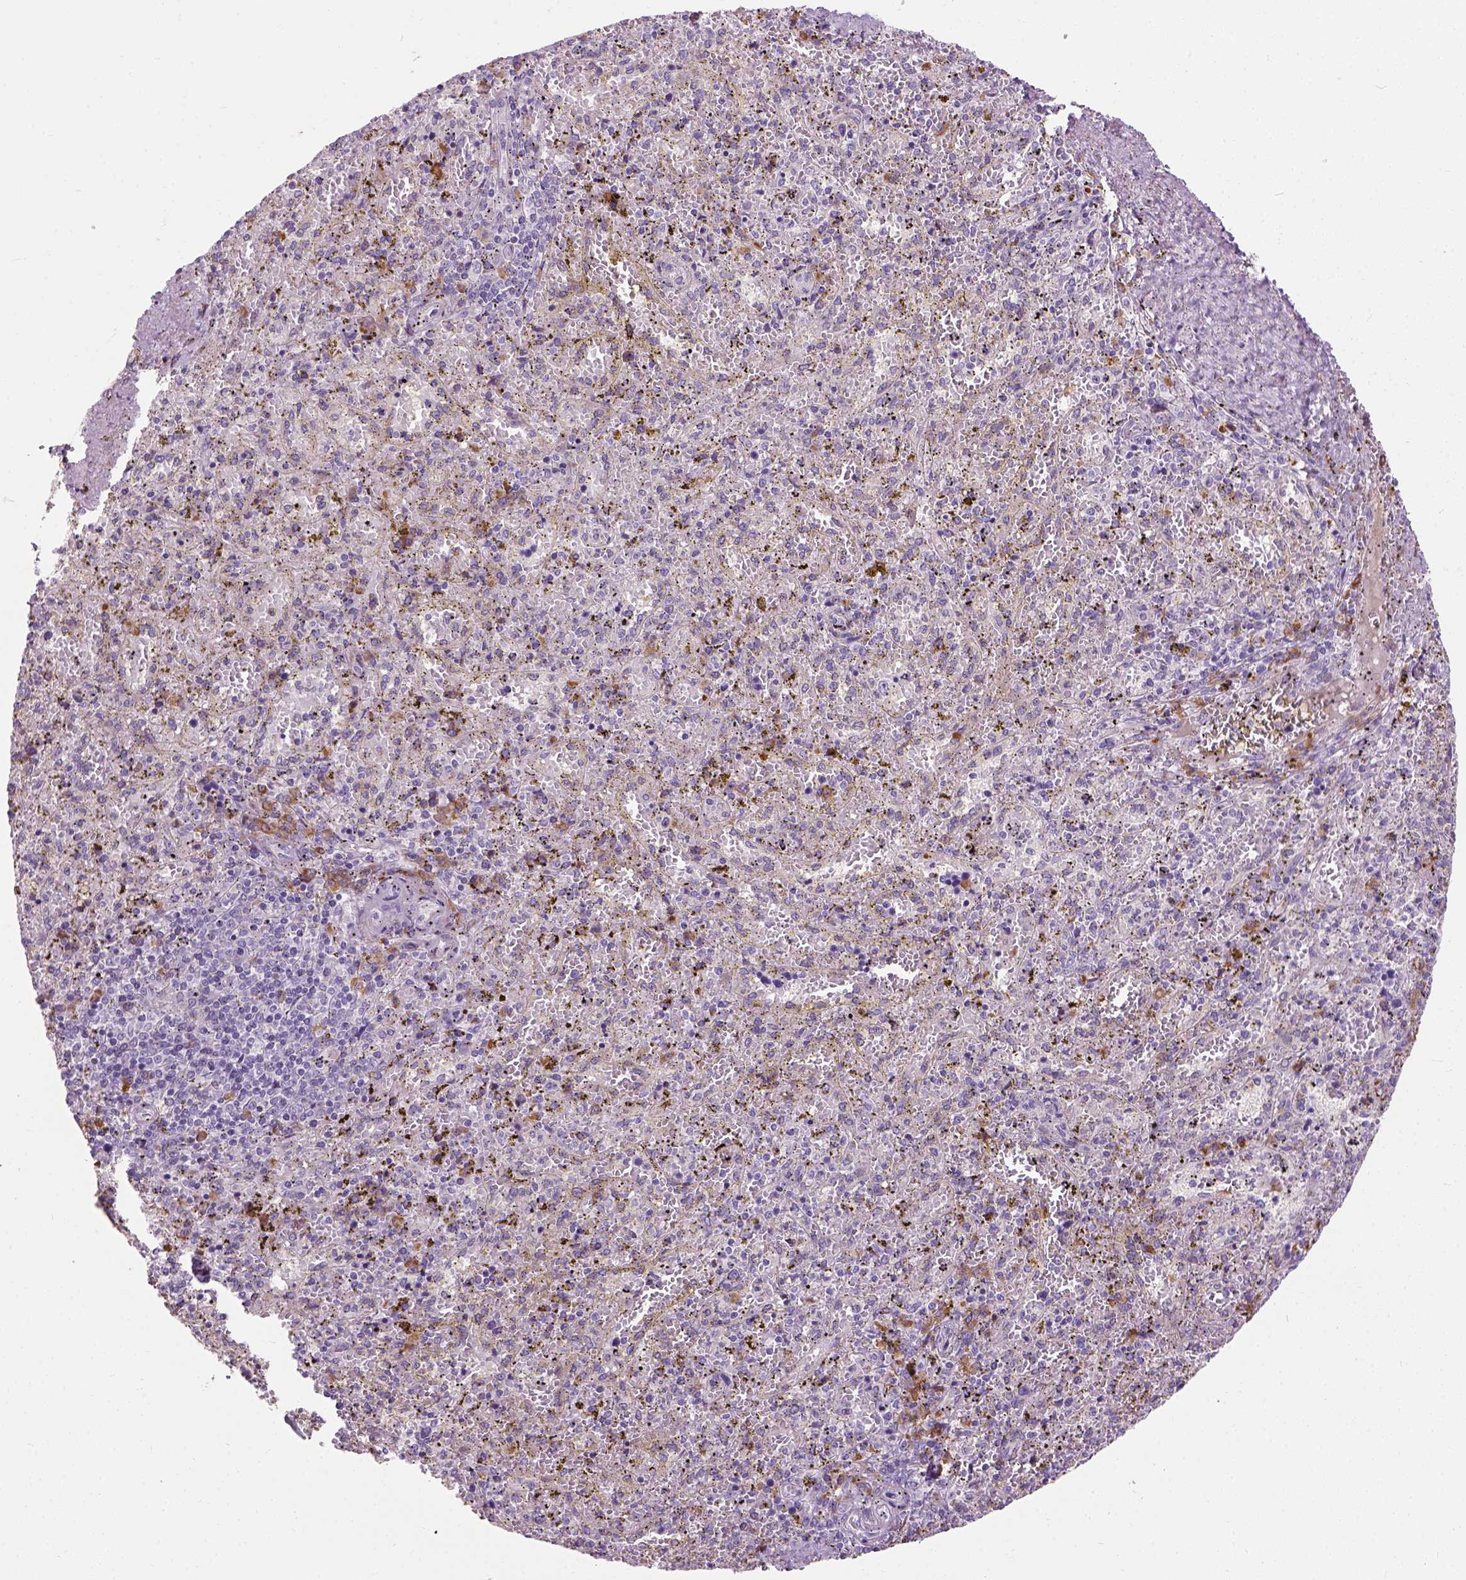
{"staining": {"intensity": "negative", "quantity": "none", "location": "none"}, "tissue": "spleen", "cell_type": "Cells in red pulp", "image_type": "normal", "snomed": [{"axis": "morphology", "description": "Normal tissue, NOS"}, {"axis": "topography", "description": "Spleen"}], "caption": "Protein analysis of unremarkable spleen shows no significant positivity in cells in red pulp.", "gene": "TRIM72", "patient": {"sex": "female", "age": 50}}